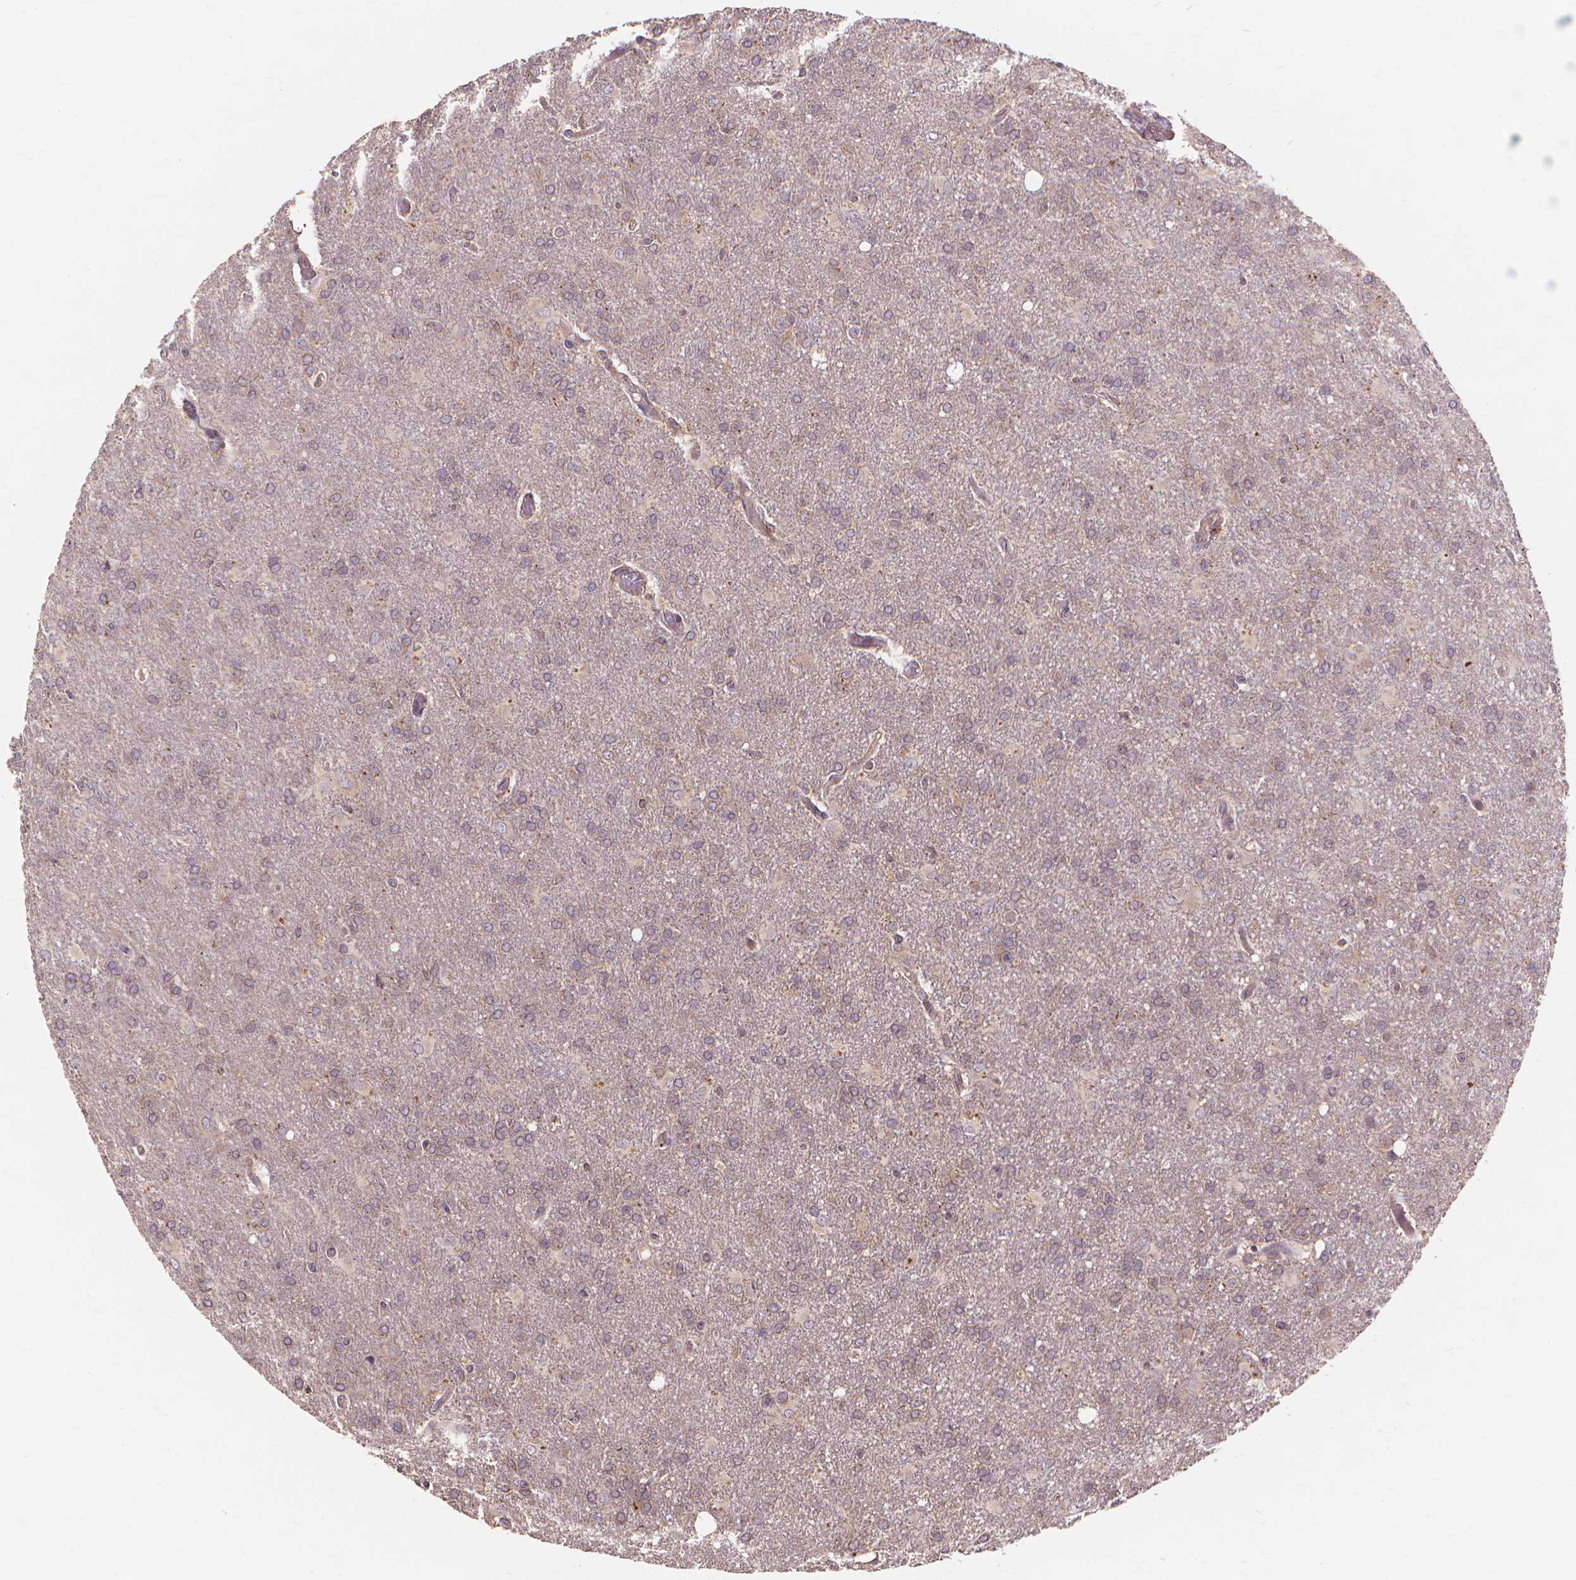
{"staining": {"intensity": "weak", "quantity": ">75%", "location": "cytoplasmic/membranous"}, "tissue": "glioma", "cell_type": "Tumor cells", "image_type": "cancer", "snomed": [{"axis": "morphology", "description": "Glioma, malignant, High grade"}, {"axis": "topography", "description": "Brain"}], "caption": "IHC of human glioma displays low levels of weak cytoplasmic/membranous positivity in approximately >75% of tumor cells. (DAB (3,3'-diaminobenzidine) IHC, brown staining for protein, blue staining for nuclei).", "gene": "TAB2", "patient": {"sex": "male", "age": 68}}